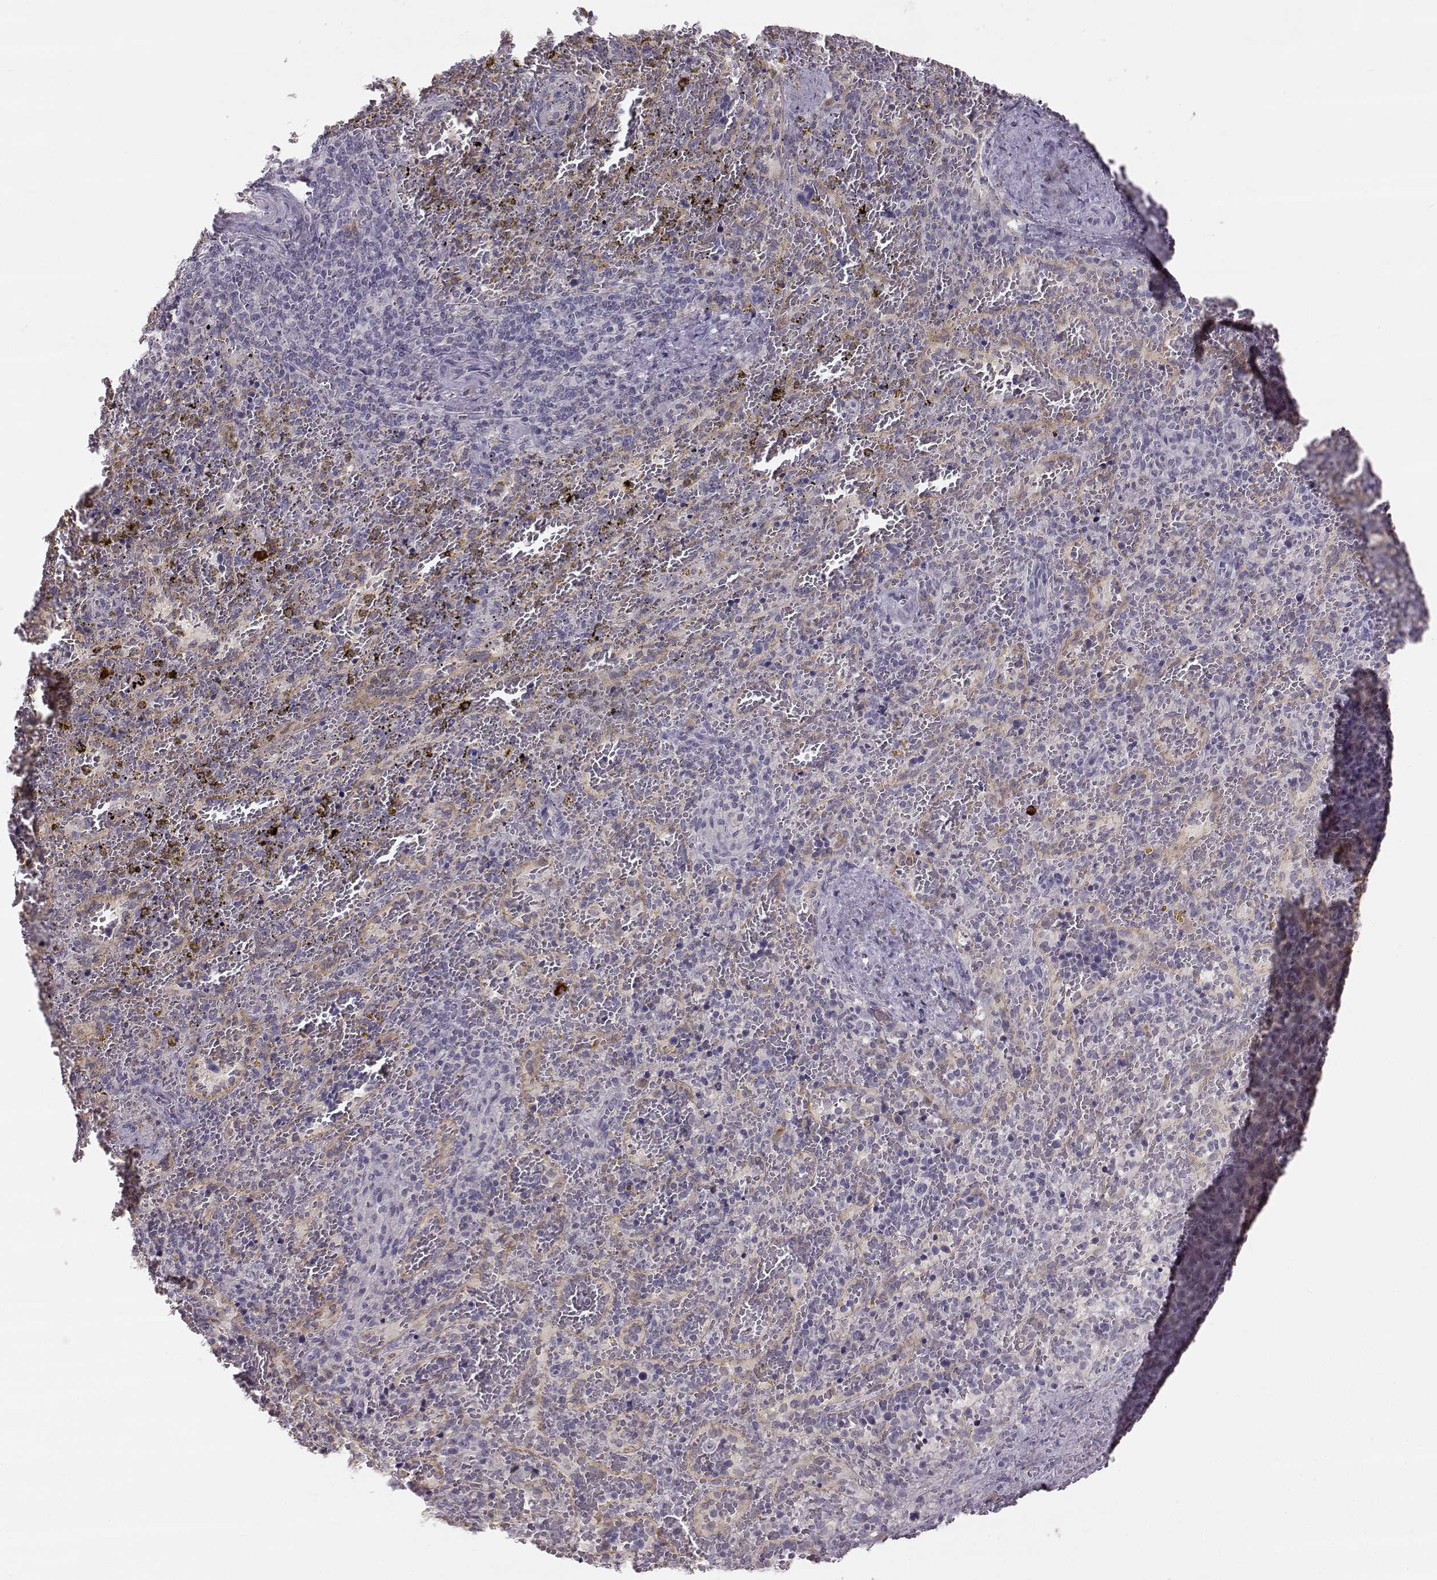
{"staining": {"intensity": "negative", "quantity": "none", "location": "none"}, "tissue": "spleen", "cell_type": "Cells in red pulp", "image_type": "normal", "snomed": [{"axis": "morphology", "description": "Normal tissue, NOS"}, {"axis": "topography", "description": "Spleen"}], "caption": "Immunohistochemistry (IHC) micrograph of benign human spleen stained for a protein (brown), which reveals no positivity in cells in red pulp.", "gene": "ACSL6", "patient": {"sex": "female", "age": 50}}